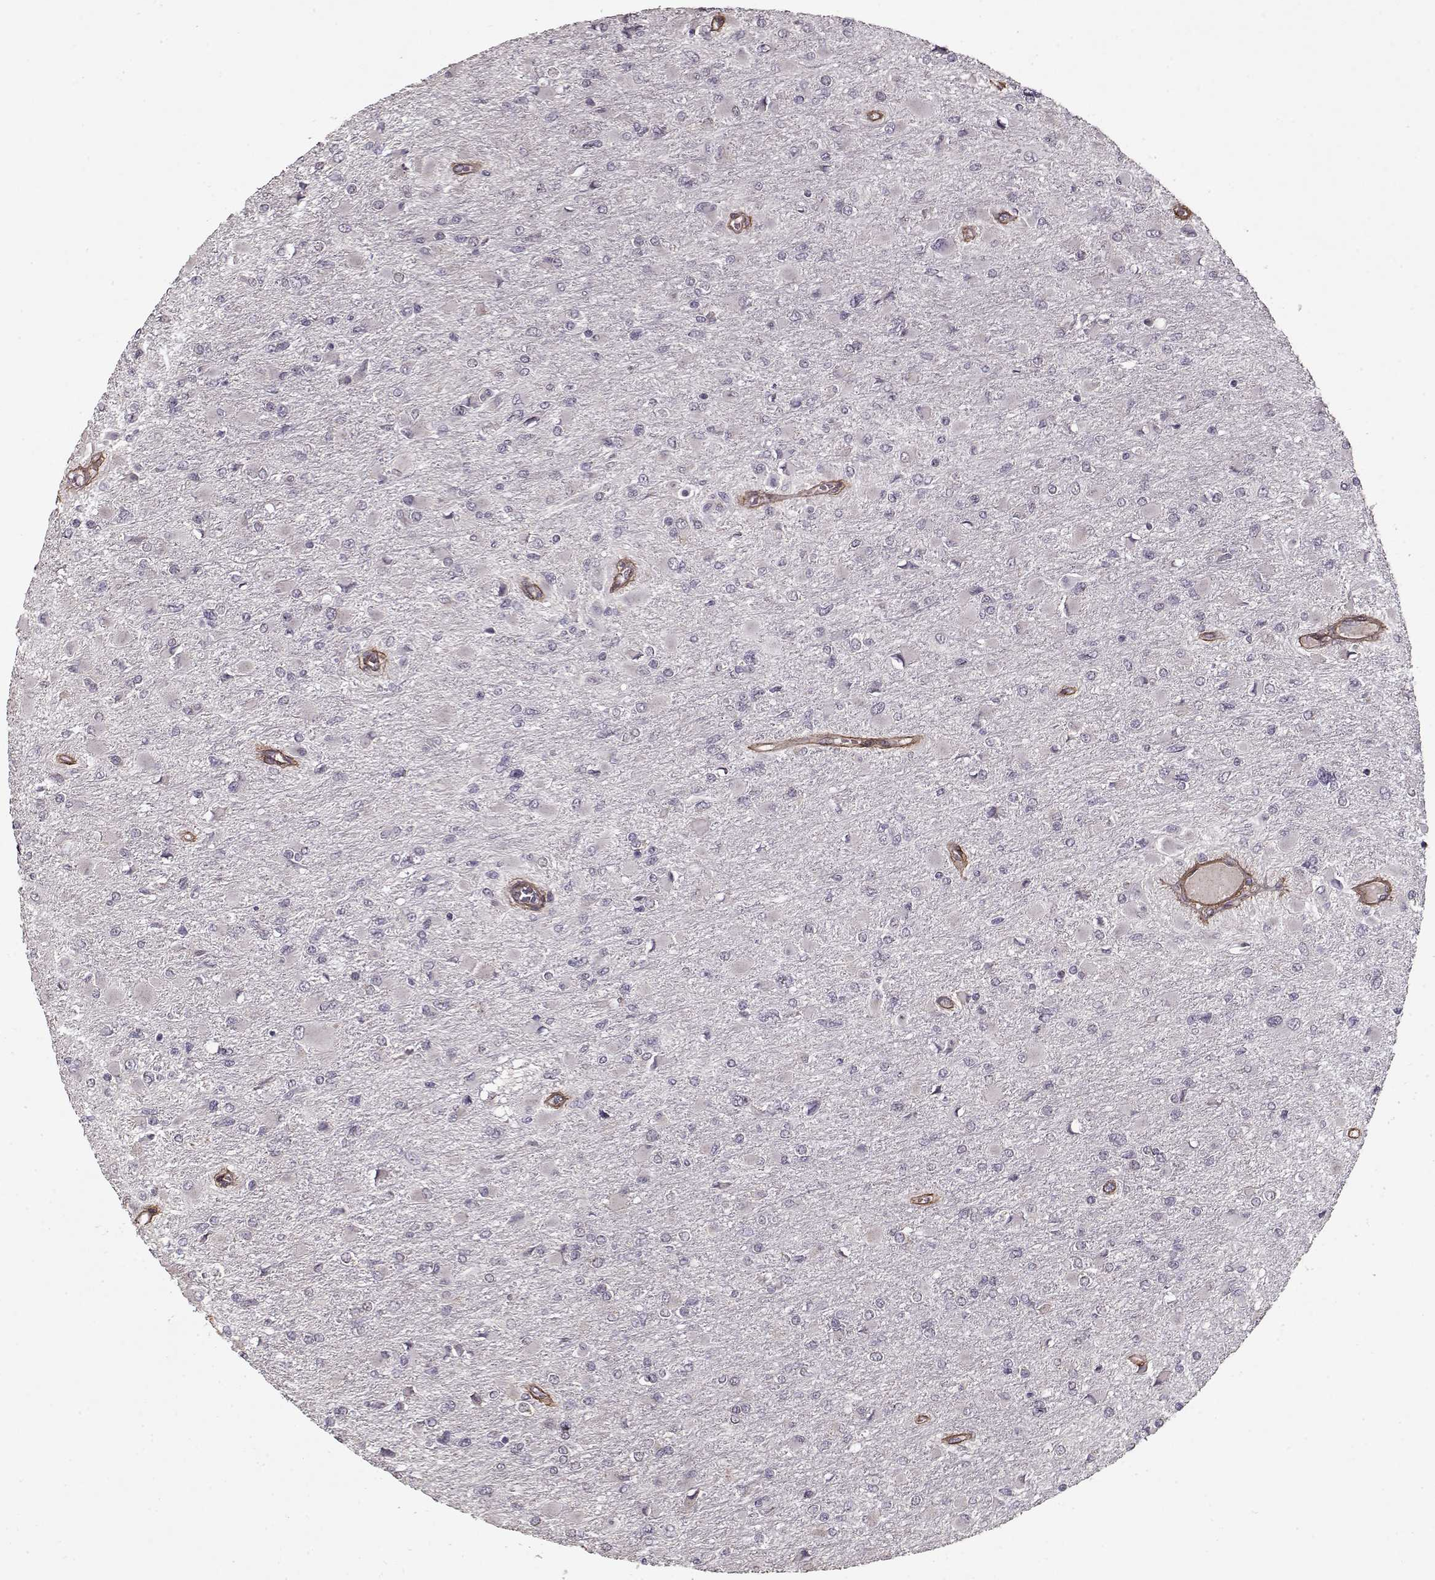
{"staining": {"intensity": "negative", "quantity": "none", "location": "none"}, "tissue": "glioma", "cell_type": "Tumor cells", "image_type": "cancer", "snomed": [{"axis": "morphology", "description": "Glioma, malignant, High grade"}, {"axis": "topography", "description": "Cerebral cortex"}], "caption": "High magnification brightfield microscopy of glioma stained with DAB (3,3'-diaminobenzidine) (brown) and counterstained with hematoxylin (blue): tumor cells show no significant staining.", "gene": "LAMA2", "patient": {"sex": "female", "age": 36}}